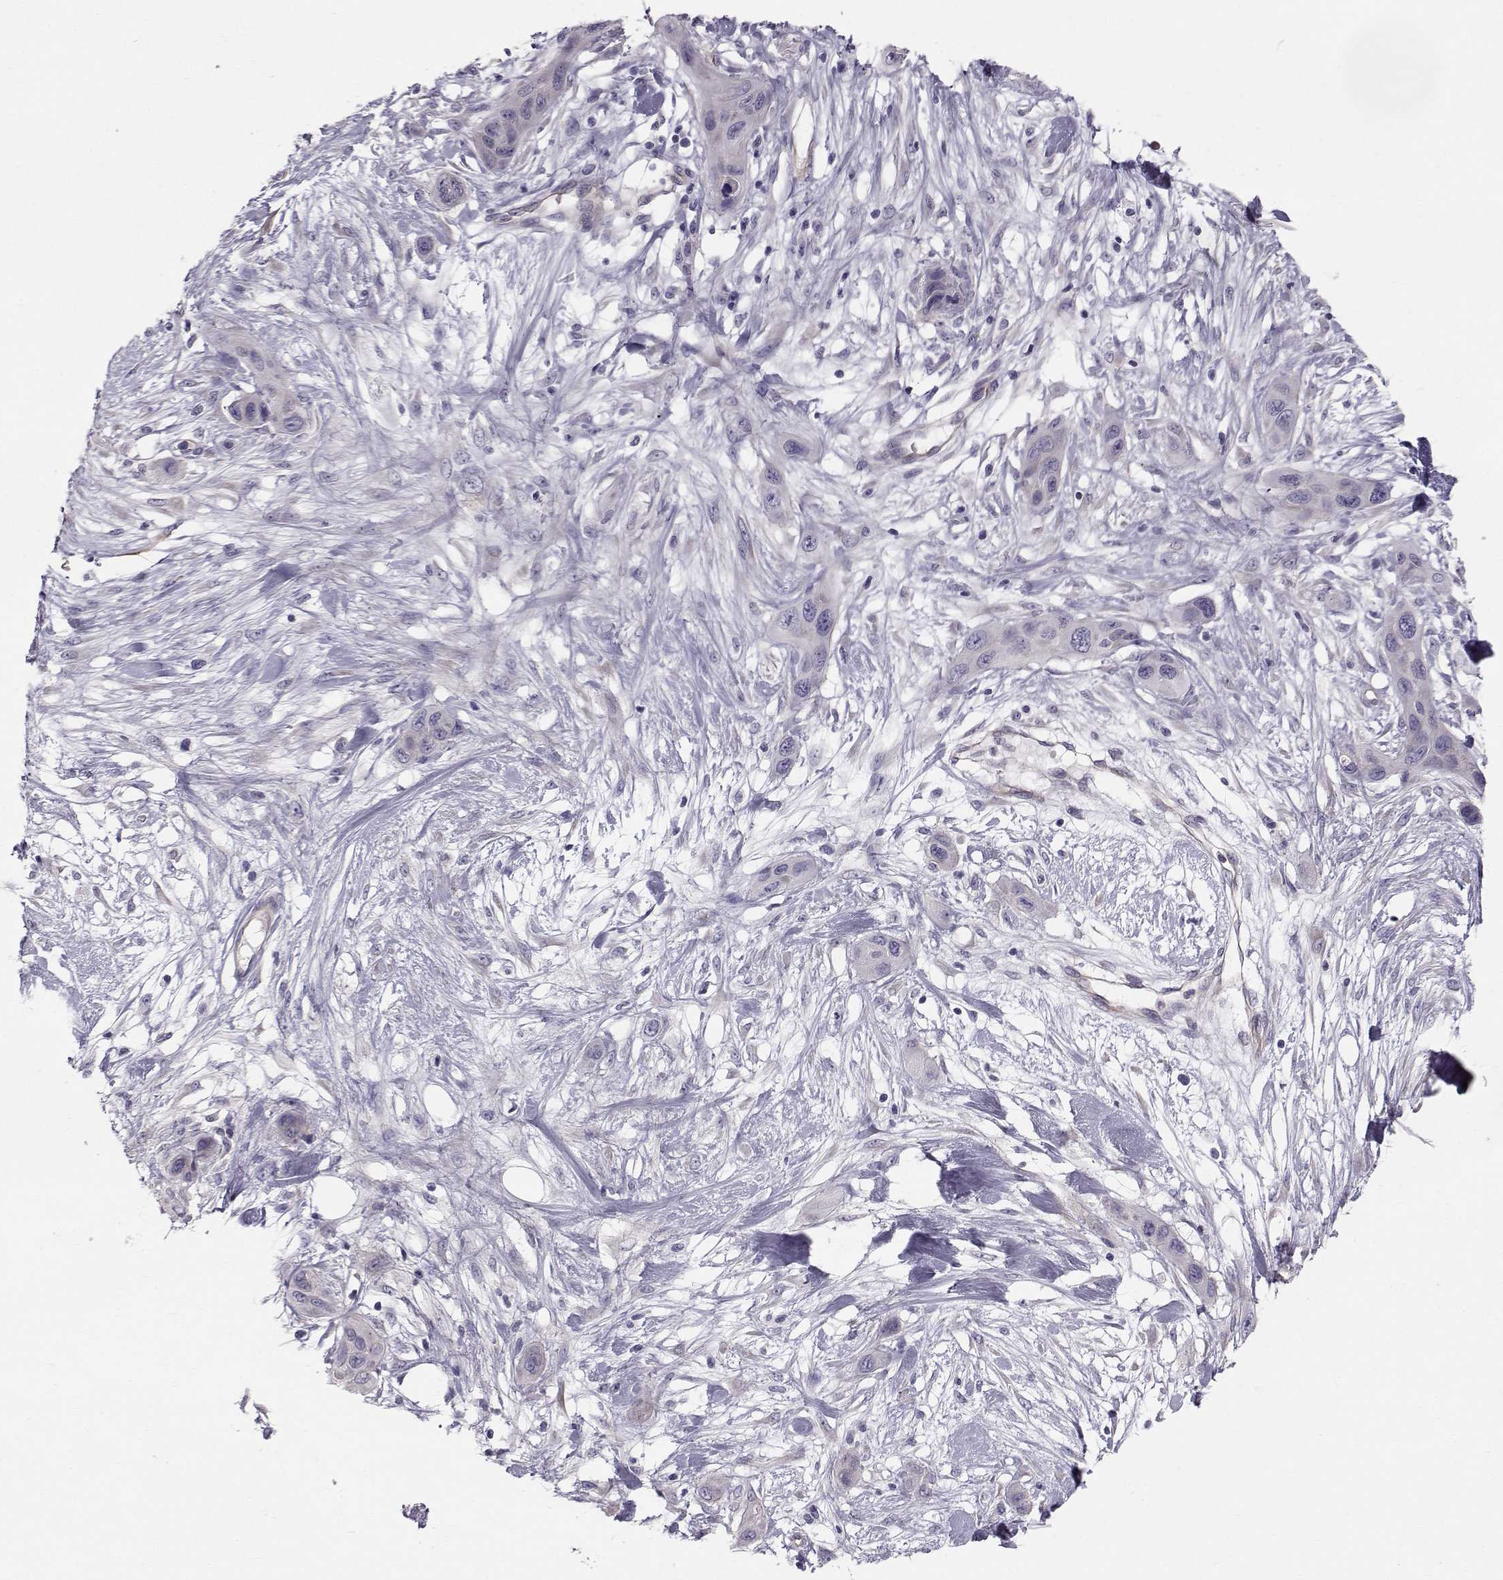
{"staining": {"intensity": "negative", "quantity": "none", "location": "none"}, "tissue": "skin cancer", "cell_type": "Tumor cells", "image_type": "cancer", "snomed": [{"axis": "morphology", "description": "Squamous cell carcinoma, NOS"}, {"axis": "topography", "description": "Skin"}], "caption": "This image is of skin cancer stained with immunohistochemistry to label a protein in brown with the nuclei are counter-stained blue. There is no staining in tumor cells.", "gene": "QPCT", "patient": {"sex": "male", "age": 79}}